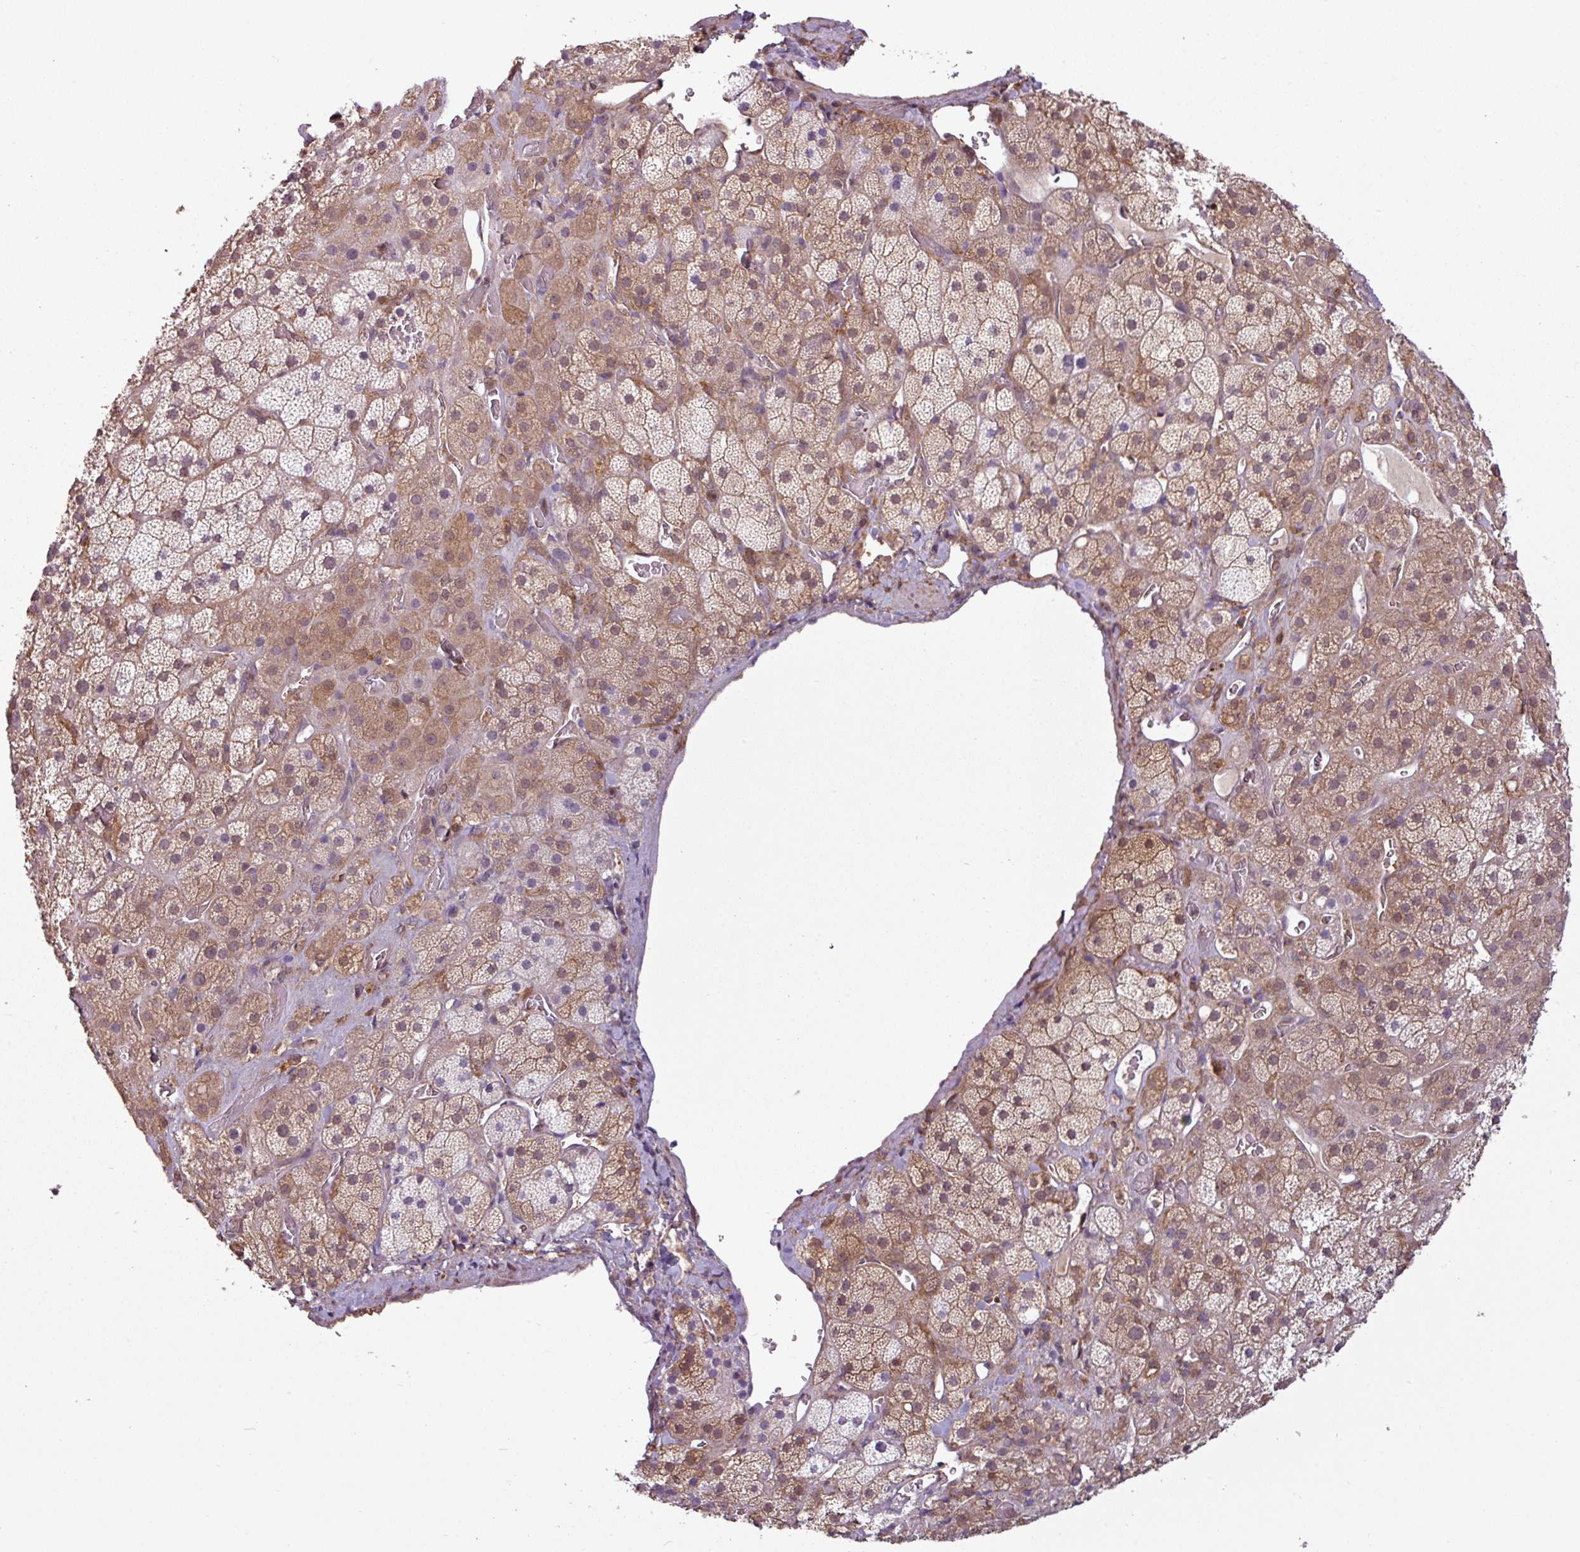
{"staining": {"intensity": "moderate", "quantity": ">75%", "location": "cytoplasmic/membranous"}, "tissue": "adrenal gland", "cell_type": "Glandular cells", "image_type": "normal", "snomed": [{"axis": "morphology", "description": "Normal tissue, NOS"}, {"axis": "topography", "description": "Adrenal gland"}], "caption": "Immunohistochemistry (IHC) image of unremarkable adrenal gland: adrenal gland stained using immunohistochemistry (IHC) shows medium levels of moderate protein expression localized specifically in the cytoplasmic/membranous of glandular cells, appearing as a cytoplasmic/membranous brown color.", "gene": "SH3BGRL", "patient": {"sex": "male", "age": 57}}